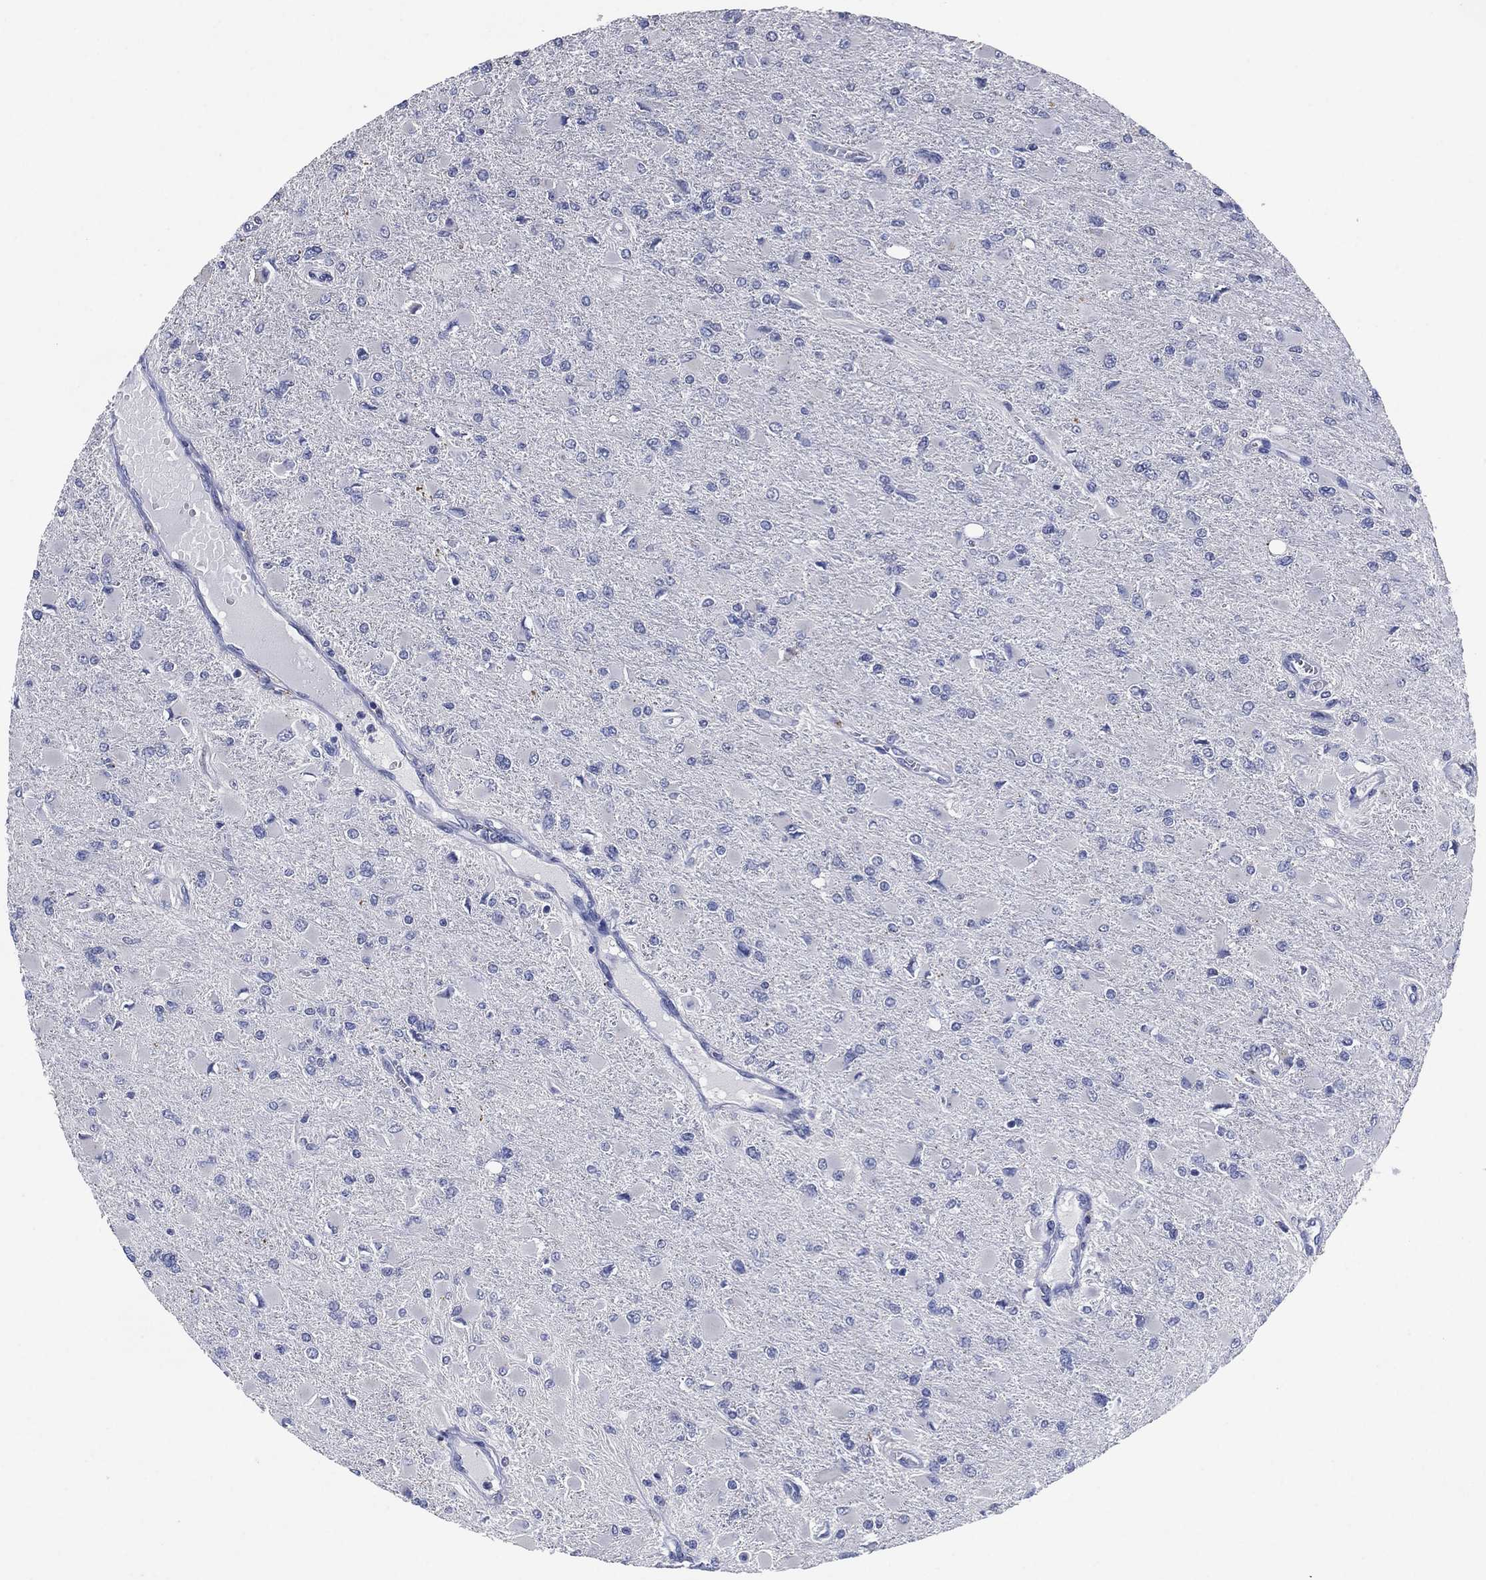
{"staining": {"intensity": "negative", "quantity": "none", "location": "none"}, "tissue": "glioma", "cell_type": "Tumor cells", "image_type": "cancer", "snomed": [{"axis": "morphology", "description": "Glioma, malignant, High grade"}, {"axis": "topography", "description": "Cerebral cortex"}], "caption": "Human malignant high-grade glioma stained for a protein using immunohistochemistry demonstrates no positivity in tumor cells.", "gene": "FSCN2", "patient": {"sex": "female", "age": 36}}